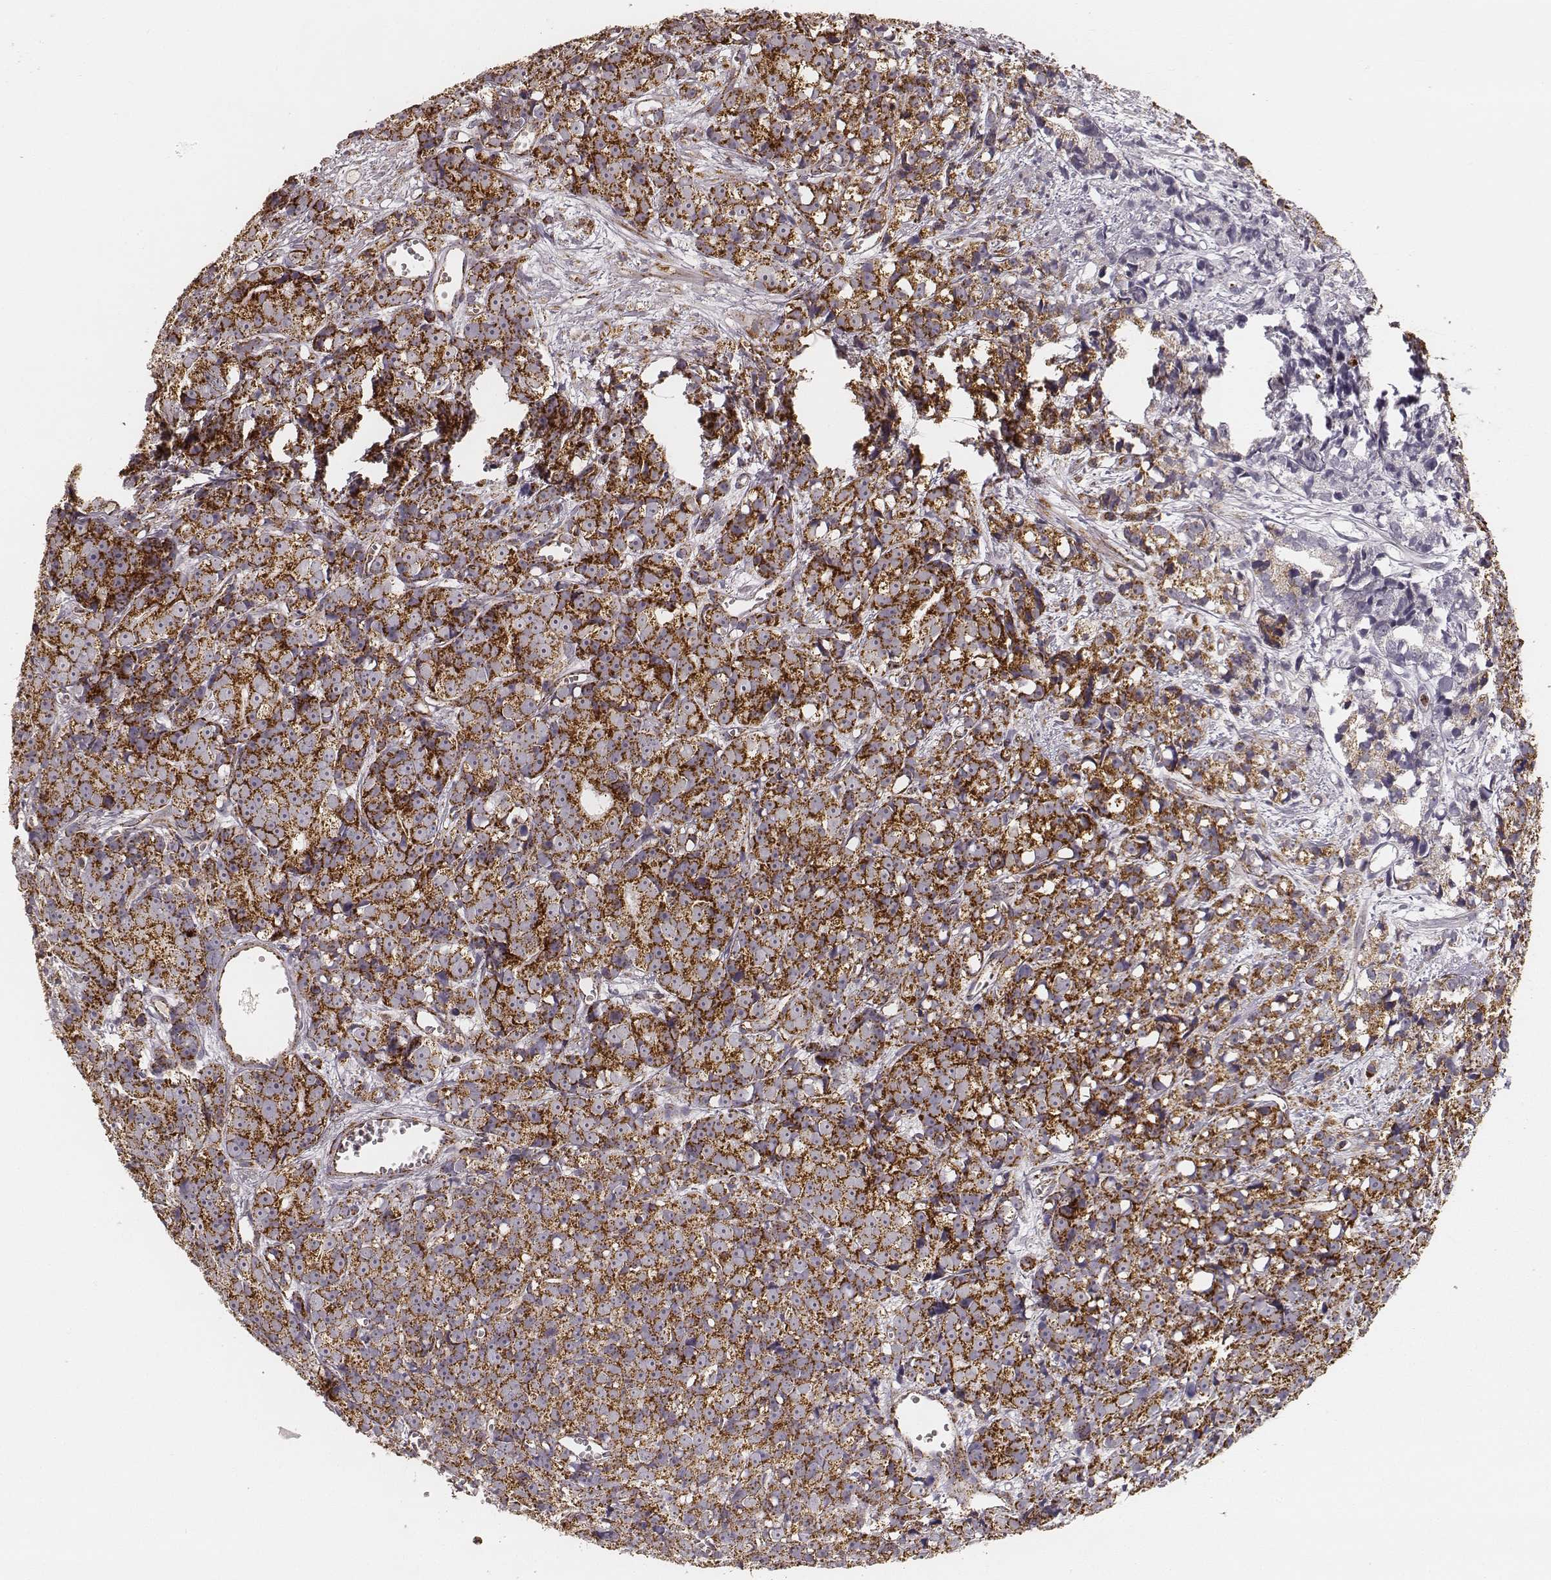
{"staining": {"intensity": "strong", "quantity": ">75%", "location": "cytoplasmic/membranous"}, "tissue": "prostate cancer", "cell_type": "Tumor cells", "image_type": "cancer", "snomed": [{"axis": "morphology", "description": "Adenocarcinoma, High grade"}, {"axis": "topography", "description": "Prostate"}], "caption": "A high amount of strong cytoplasmic/membranous positivity is identified in approximately >75% of tumor cells in prostate cancer (high-grade adenocarcinoma) tissue.", "gene": "CS", "patient": {"sex": "male", "age": 77}}